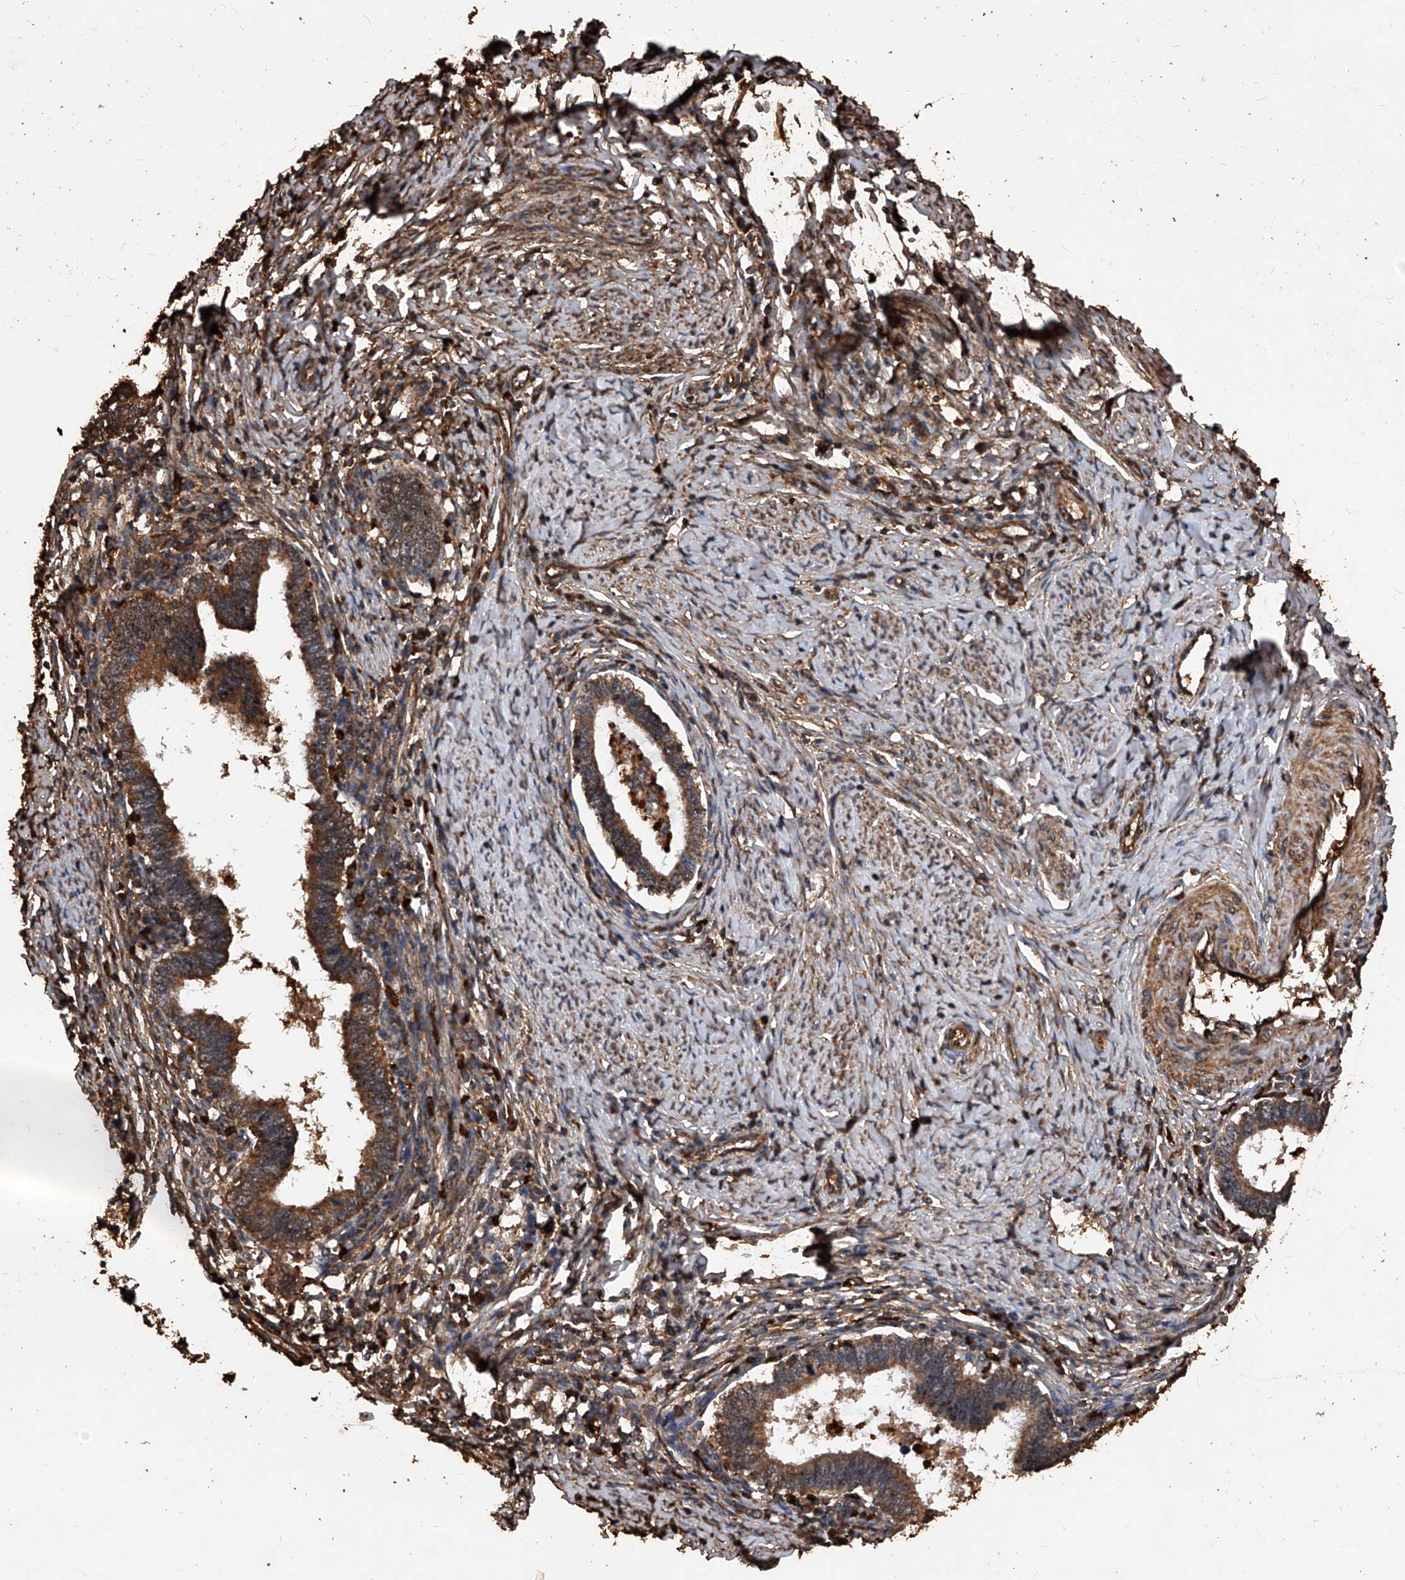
{"staining": {"intensity": "moderate", "quantity": ">75%", "location": "cytoplasmic/membranous"}, "tissue": "cervical cancer", "cell_type": "Tumor cells", "image_type": "cancer", "snomed": [{"axis": "morphology", "description": "Adenocarcinoma, NOS"}, {"axis": "topography", "description": "Cervix"}], "caption": "There is medium levels of moderate cytoplasmic/membranous positivity in tumor cells of cervical adenocarcinoma, as demonstrated by immunohistochemical staining (brown color).", "gene": "UCP2", "patient": {"sex": "female", "age": 36}}